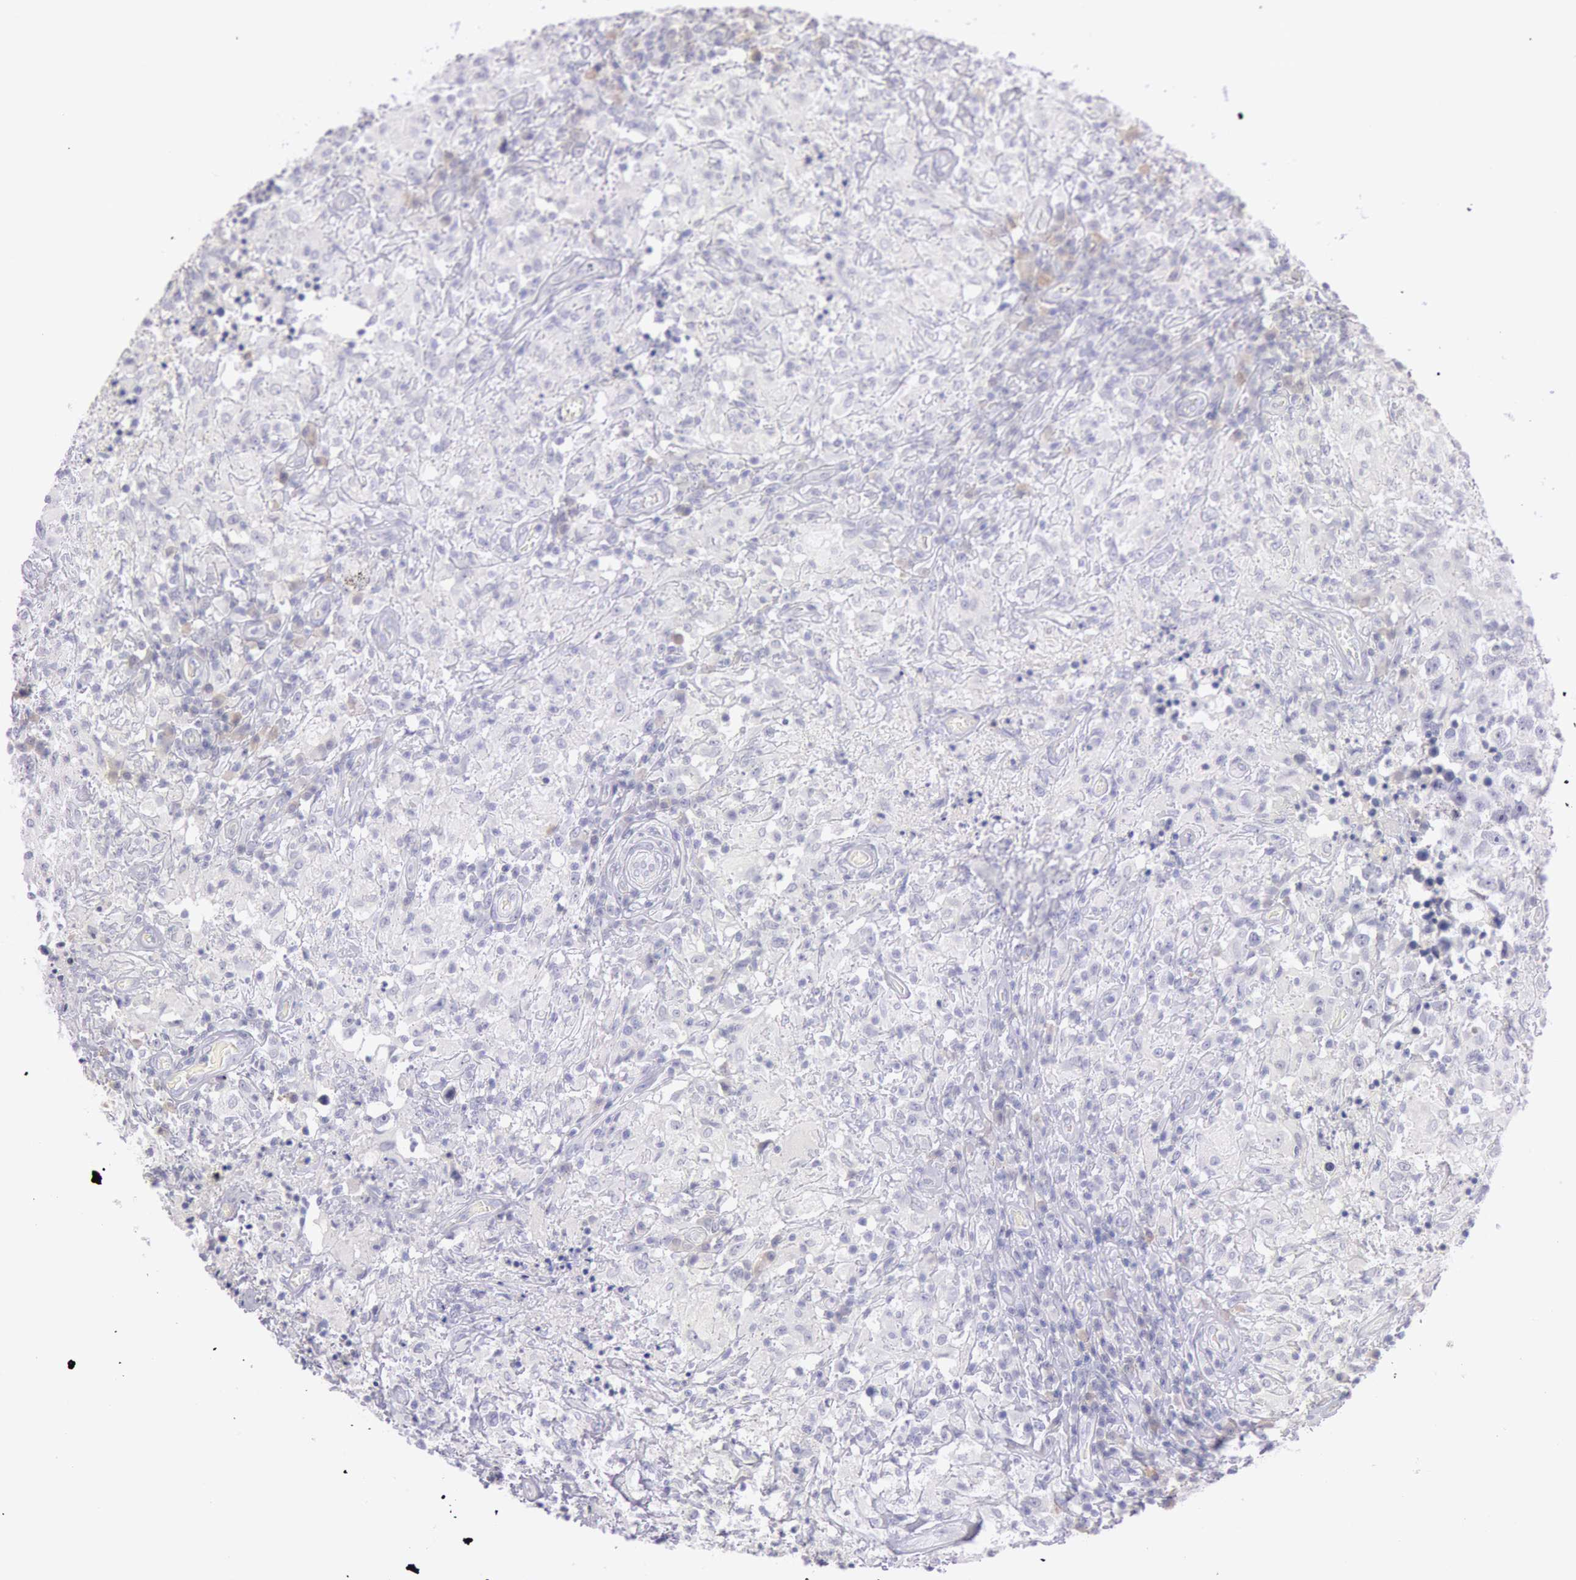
{"staining": {"intensity": "negative", "quantity": "none", "location": "none"}, "tissue": "testis cancer", "cell_type": "Tumor cells", "image_type": "cancer", "snomed": [{"axis": "morphology", "description": "Seminoma, NOS"}, {"axis": "topography", "description": "Testis"}], "caption": "Tumor cells show no significant staining in seminoma (testis).", "gene": "EGFR", "patient": {"sex": "male", "age": 34}}